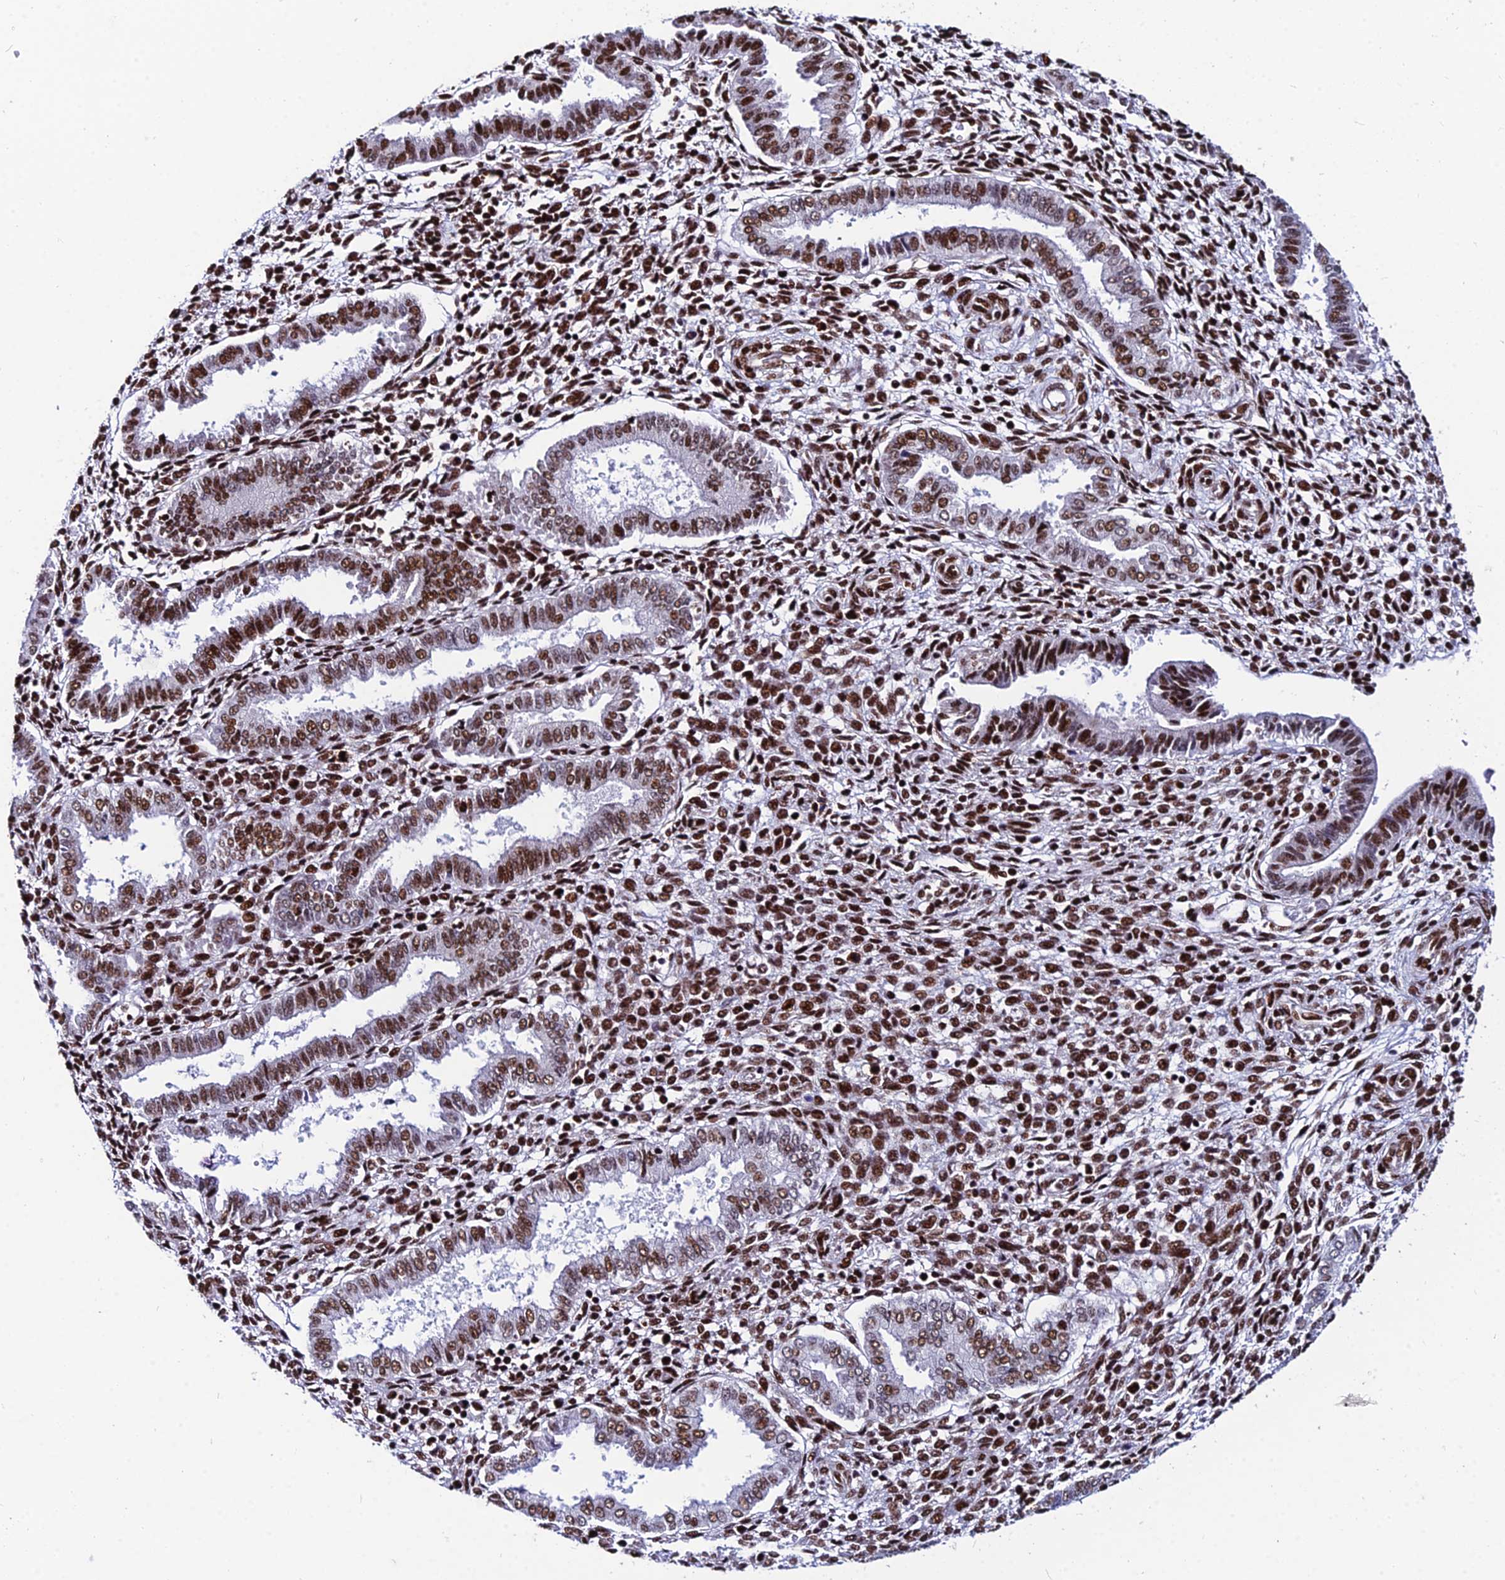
{"staining": {"intensity": "strong", "quantity": ">75%", "location": "nuclear"}, "tissue": "endometrium", "cell_type": "Cells in endometrial stroma", "image_type": "normal", "snomed": [{"axis": "morphology", "description": "Normal tissue, NOS"}, {"axis": "topography", "description": "Endometrium"}], "caption": "A photomicrograph showing strong nuclear staining in about >75% of cells in endometrial stroma in benign endometrium, as visualized by brown immunohistochemical staining.", "gene": "HNRNPH1", "patient": {"sex": "female", "age": 24}}